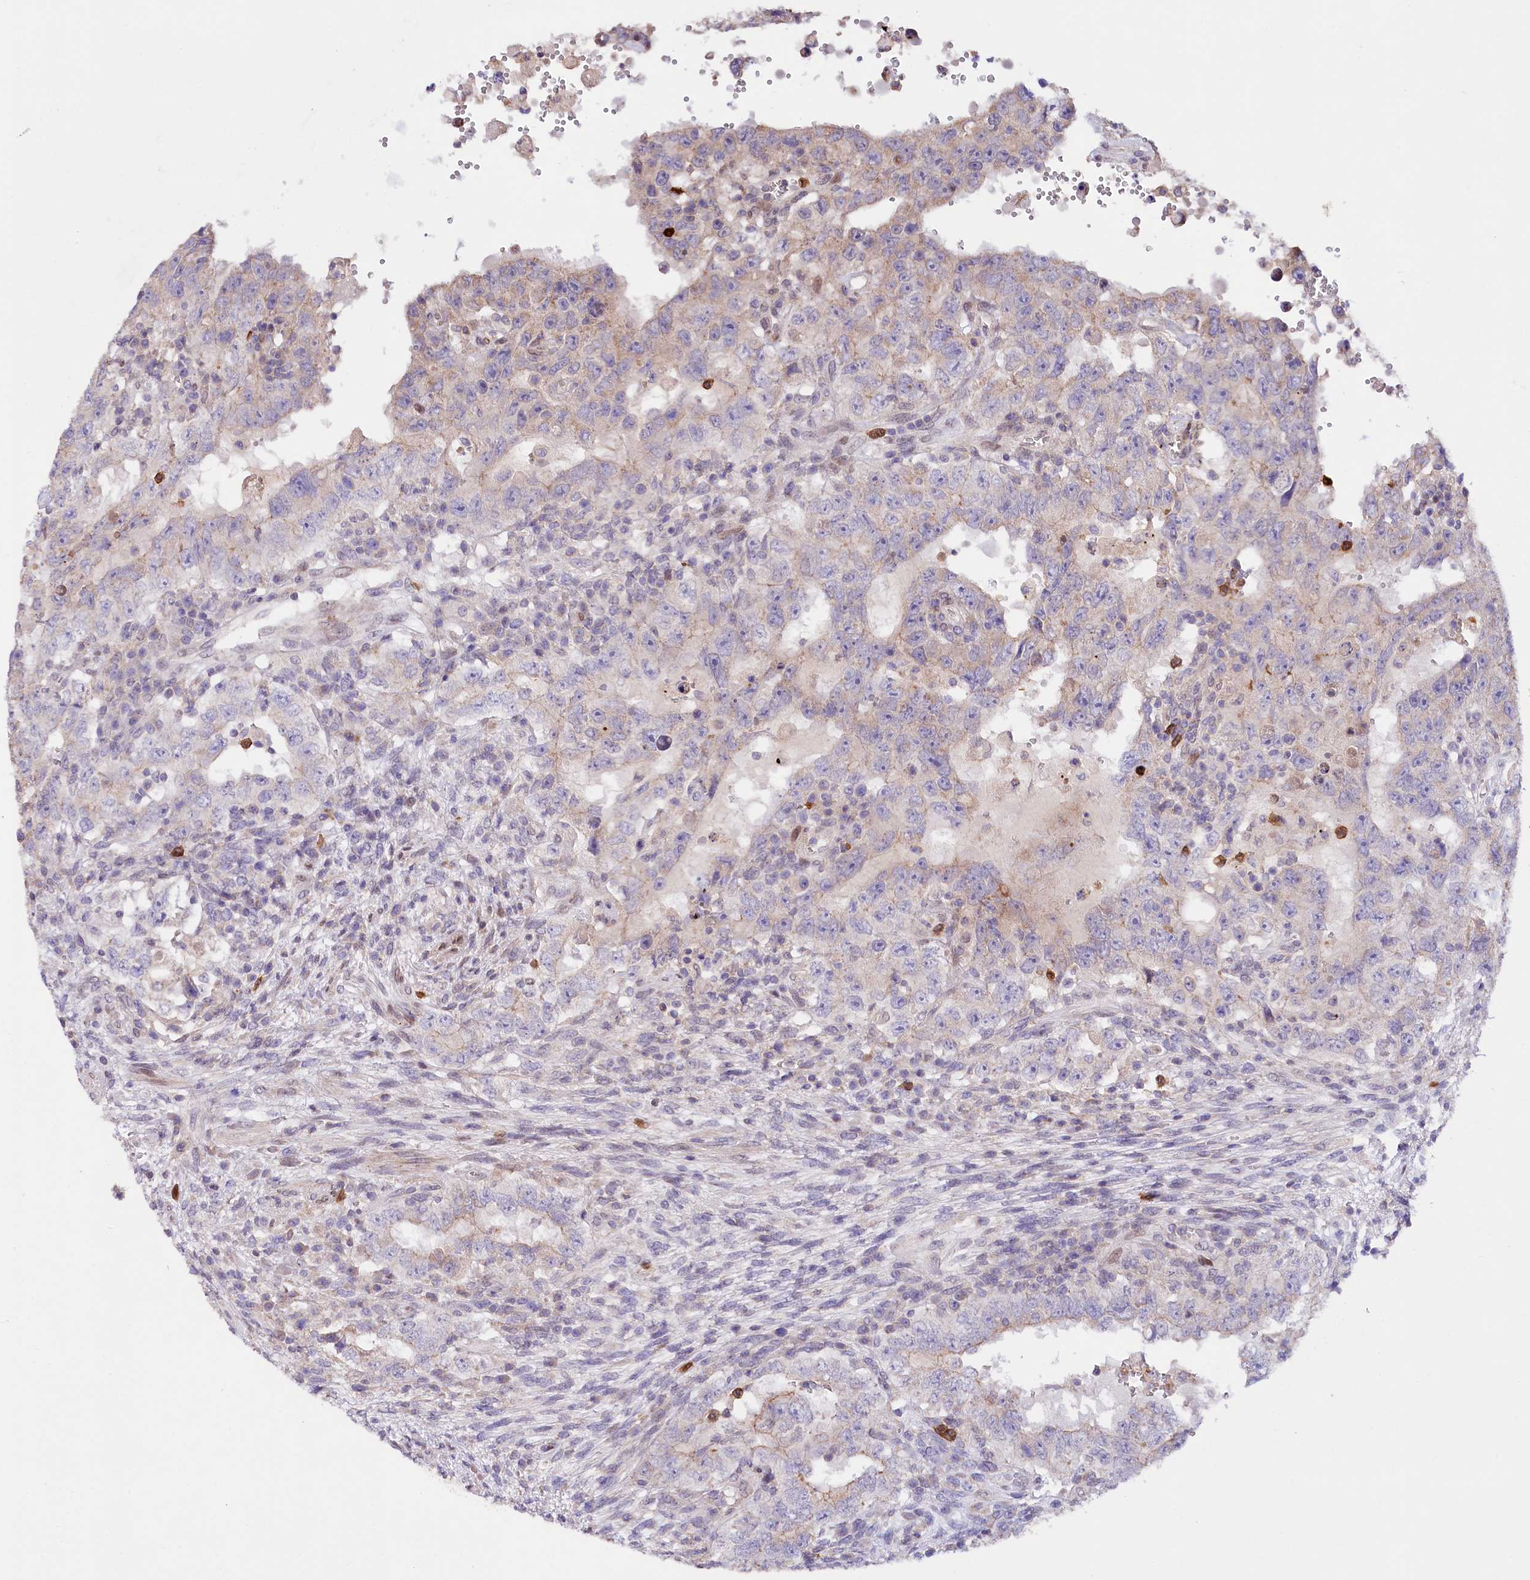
{"staining": {"intensity": "weak", "quantity": "<25%", "location": "cytoplasmic/membranous"}, "tissue": "testis cancer", "cell_type": "Tumor cells", "image_type": "cancer", "snomed": [{"axis": "morphology", "description": "Carcinoma, Embryonal, NOS"}, {"axis": "topography", "description": "Testis"}], "caption": "There is no significant positivity in tumor cells of testis embryonal carcinoma. (Brightfield microscopy of DAB (3,3'-diaminobenzidine) immunohistochemistry (IHC) at high magnification).", "gene": "ZNF226", "patient": {"sex": "male", "age": 26}}